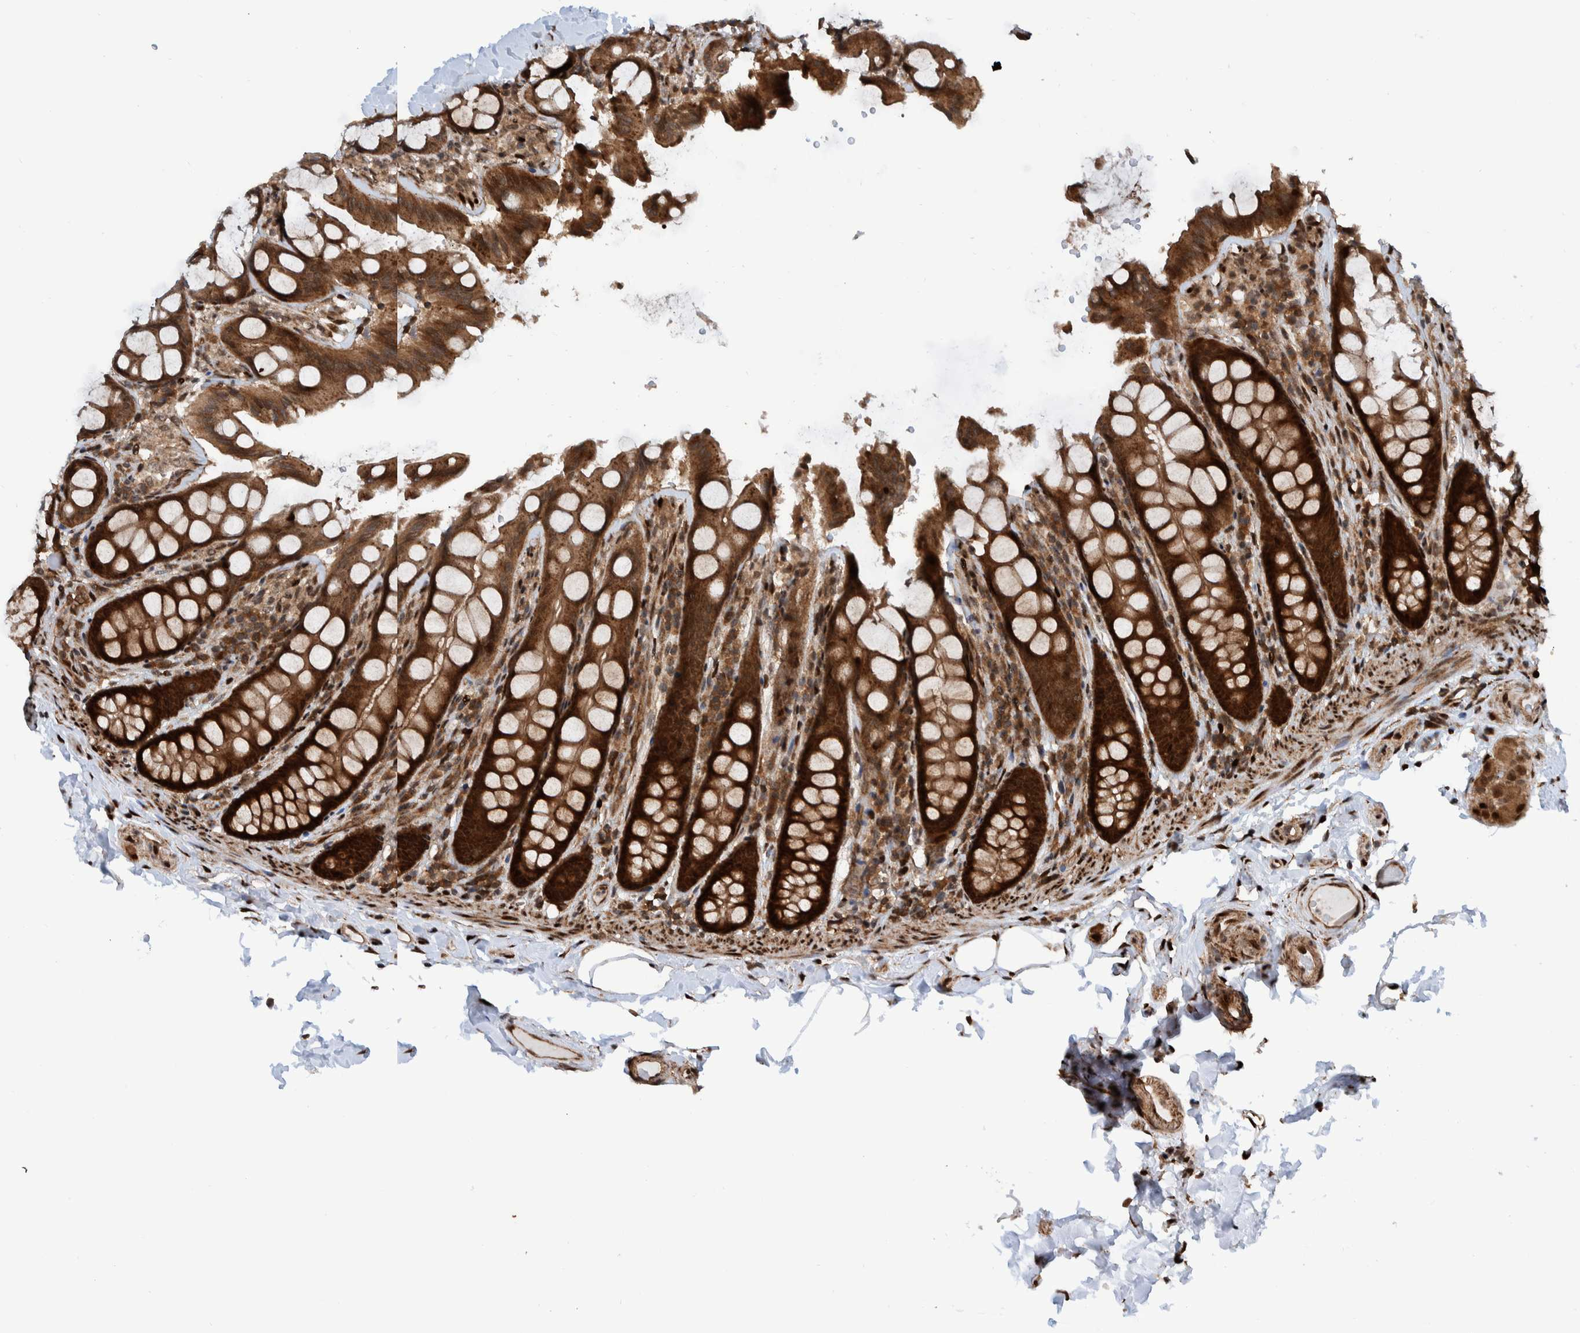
{"staining": {"intensity": "strong", "quantity": ">75%", "location": "cytoplasmic/membranous,nuclear"}, "tissue": "colon", "cell_type": "Endothelial cells", "image_type": "normal", "snomed": [{"axis": "morphology", "description": "Normal tissue, NOS"}, {"axis": "topography", "description": "Colon"}, {"axis": "topography", "description": "Peripheral nerve tissue"}], "caption": "This histopathology image displays immunohistochemistry staining of unremarkable colon, with high strong cytoplasmic/membranous,nuclear expression in approximately >75% of endothelial cells.", "gene": "ZNF366", "patient": {"sex": "female", "age": 61}}